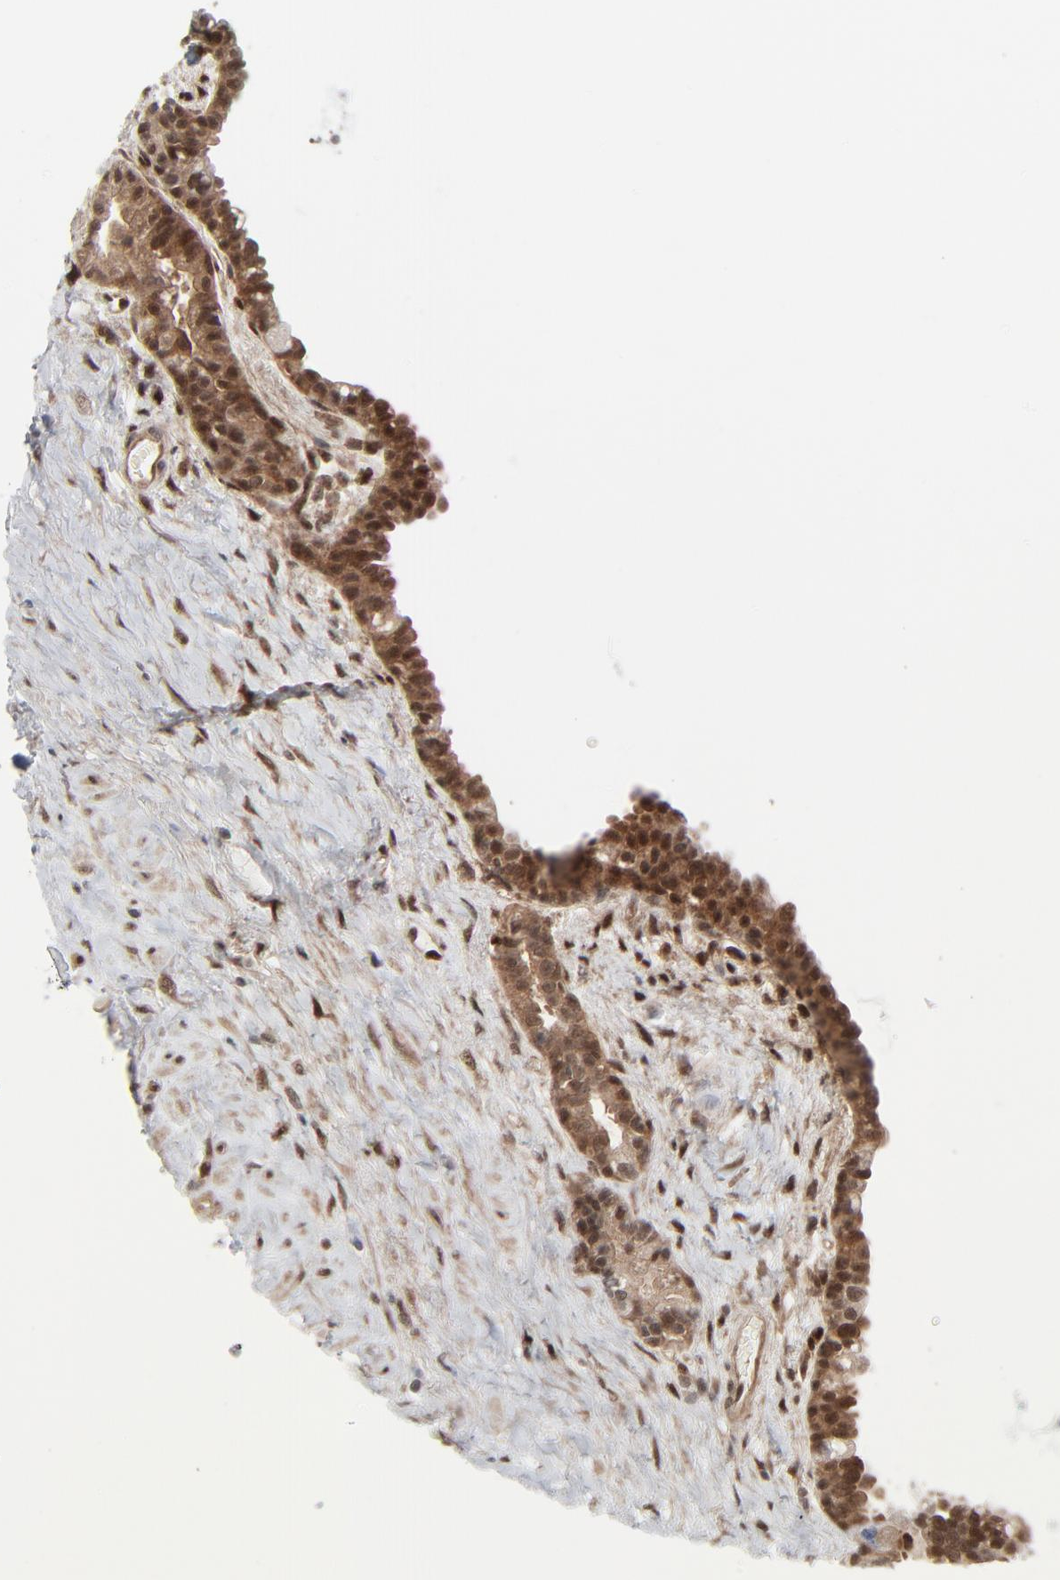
{"staining": {"intensity": "moderate", "quantity": ">75%", "location": "cytoplasmic/membranous,nuclear"}, "tissue": "seminal vesicle", "cell_type": "Glandular cells", "image_type": "normal", "snomed": [{"axis": "morphology", "description": "Normal tissue, NOS"}, {"axis": "topography", "description": "Seminal veicle"}], "caption": "A photomicrograph of human seminal vesicle stained for a protein exhibits moderate cytoplasmic/membranous,nuclear brown staining in glandular cells. The protein of interest is stained brown, and the nuclei are stained in blue (DAB (3,3'-diaminobenzidine) IHC with brightfield microscopy, high magnification).", "gene": "AKT1", "patient": {"sex": "male", "age": 61}}